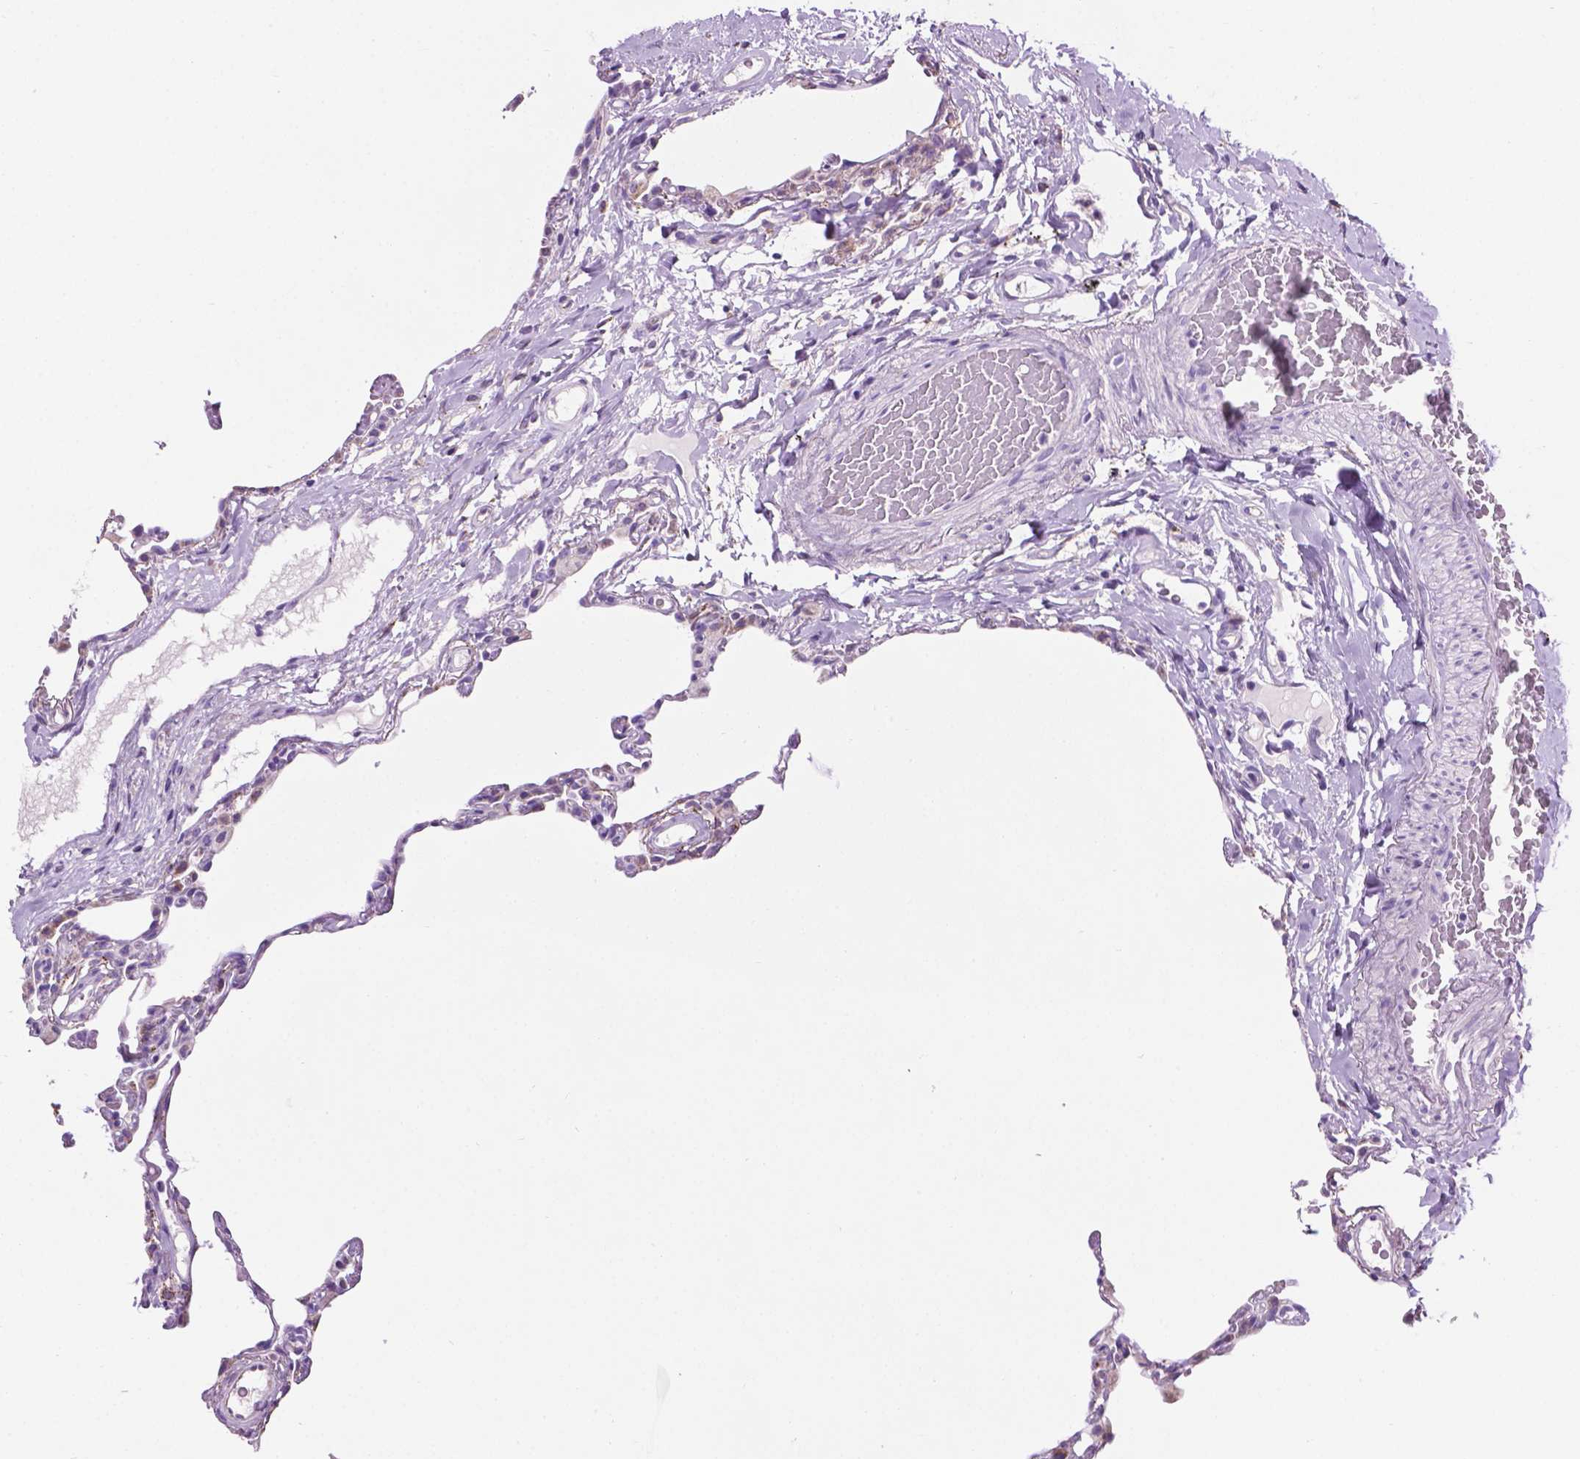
{"staining": {"intensity": "negative", "quantity": "none", "location": "none"}, "tissue": "lung", "cell_type": "Alveolar cells", "image_type": "normal", "snomed": [{"axis": "morphology", "description": "Normal tissue, NOS"}, {"axis": "topography", "description": "Lung"}], "caption": "There is no significant expression in alveolar cells of lung.", "gene": "TMEM132E", "patient": {"sex": "female", "age": 57}}